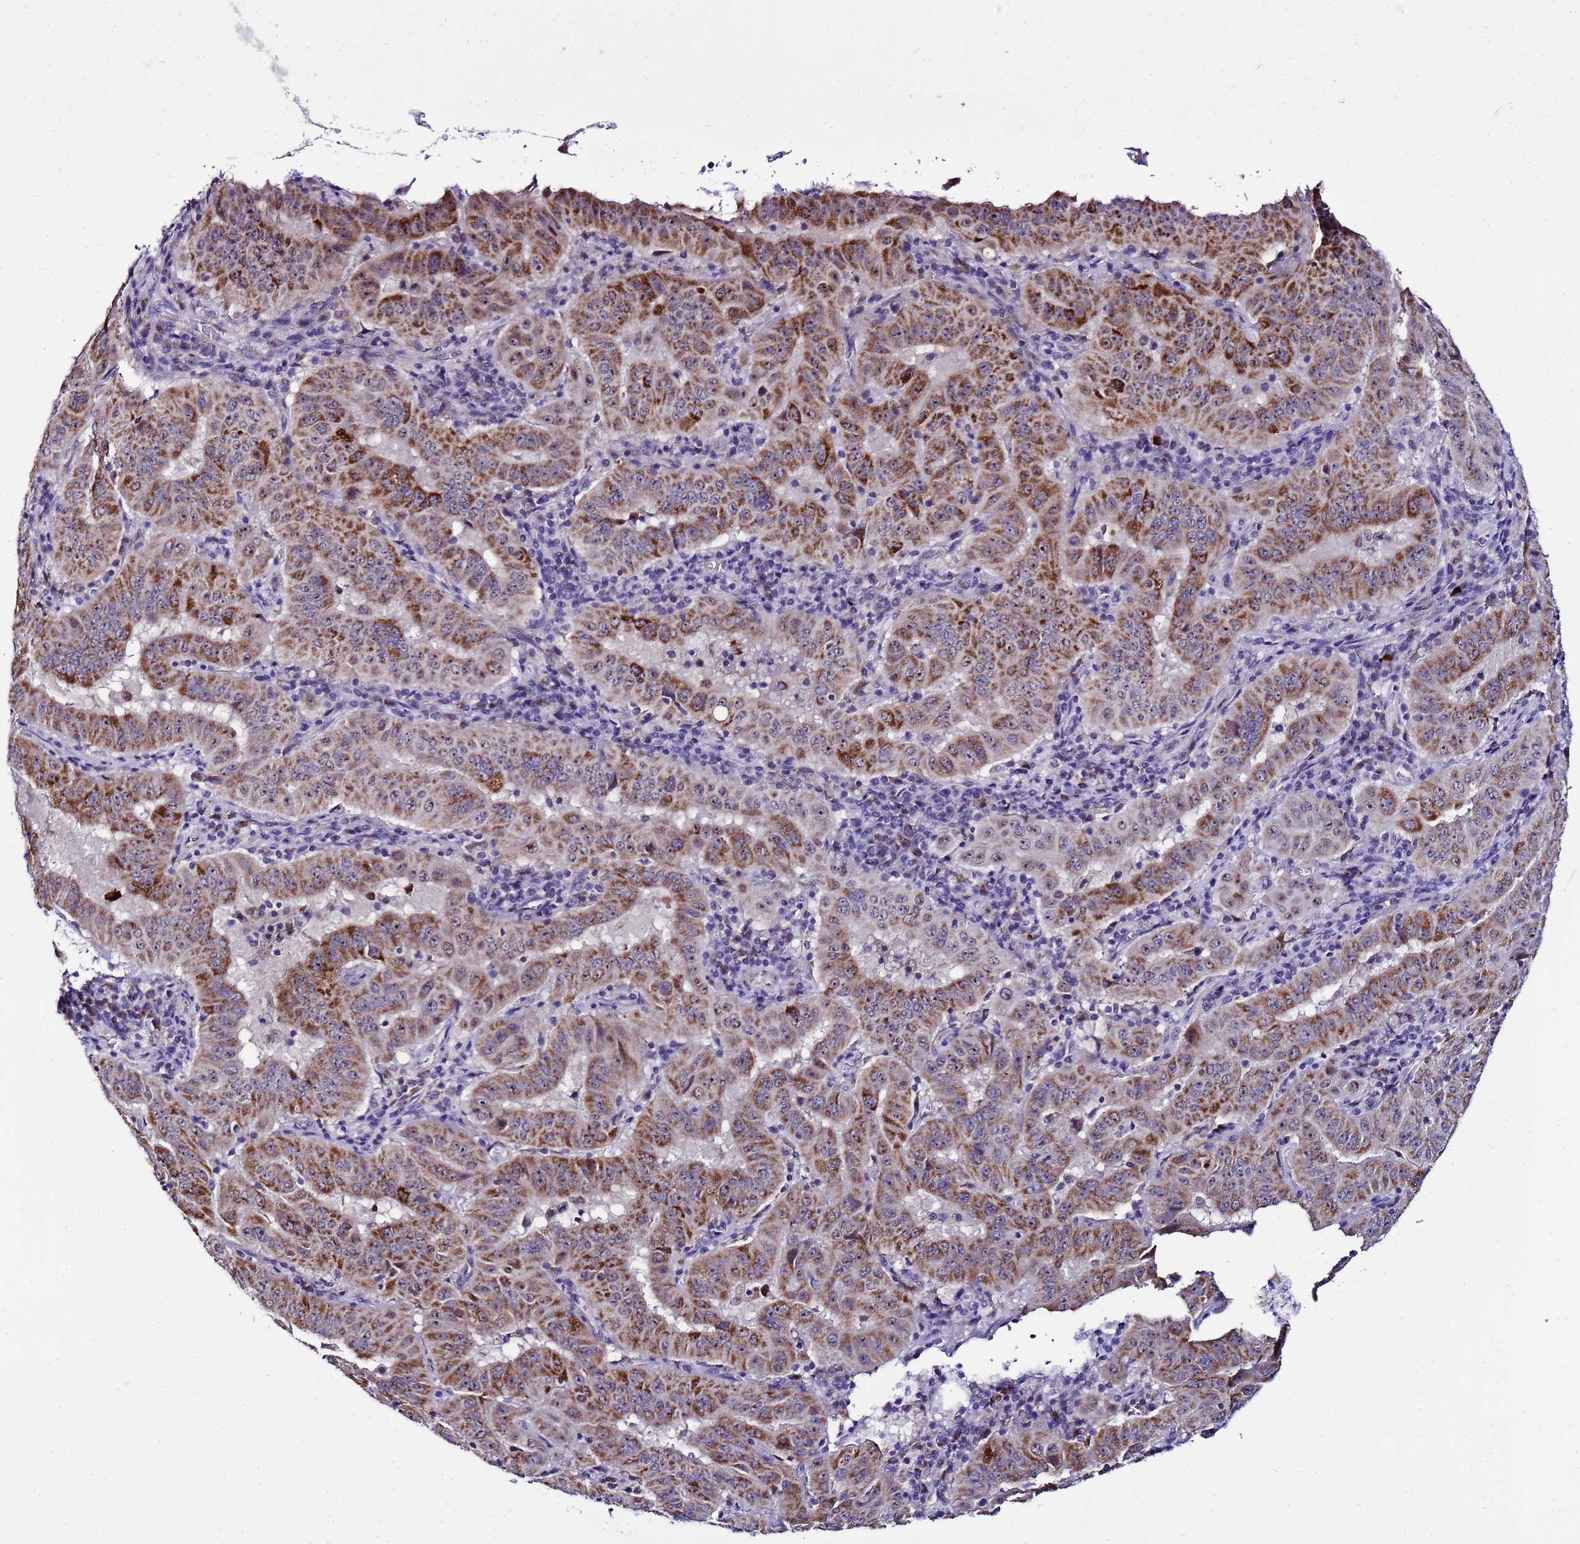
{"staining": {"intensity": "strong", "quantity": ">75%", "location": "cytoplasmic/membranous,nuclear"}, "tissue": "pancreatic cancer", "cell_type": "Tumor cells", "image_type": "cancer", "snomed": [{"axis": "morphology", "description": "Adenocarcinoma, NOS"}, {"axis": "topography", "description": "Pancreas"}], "caption": "This is an image of immunohistochemistry (IHC) staining of adenocarcinoma (pancreatic), which shows strong positivity in the cytoplasmic/membranous and nuclear of tumor cells.", "gene": "DPH6", "patient": {"sex": "male", "age": 63}}